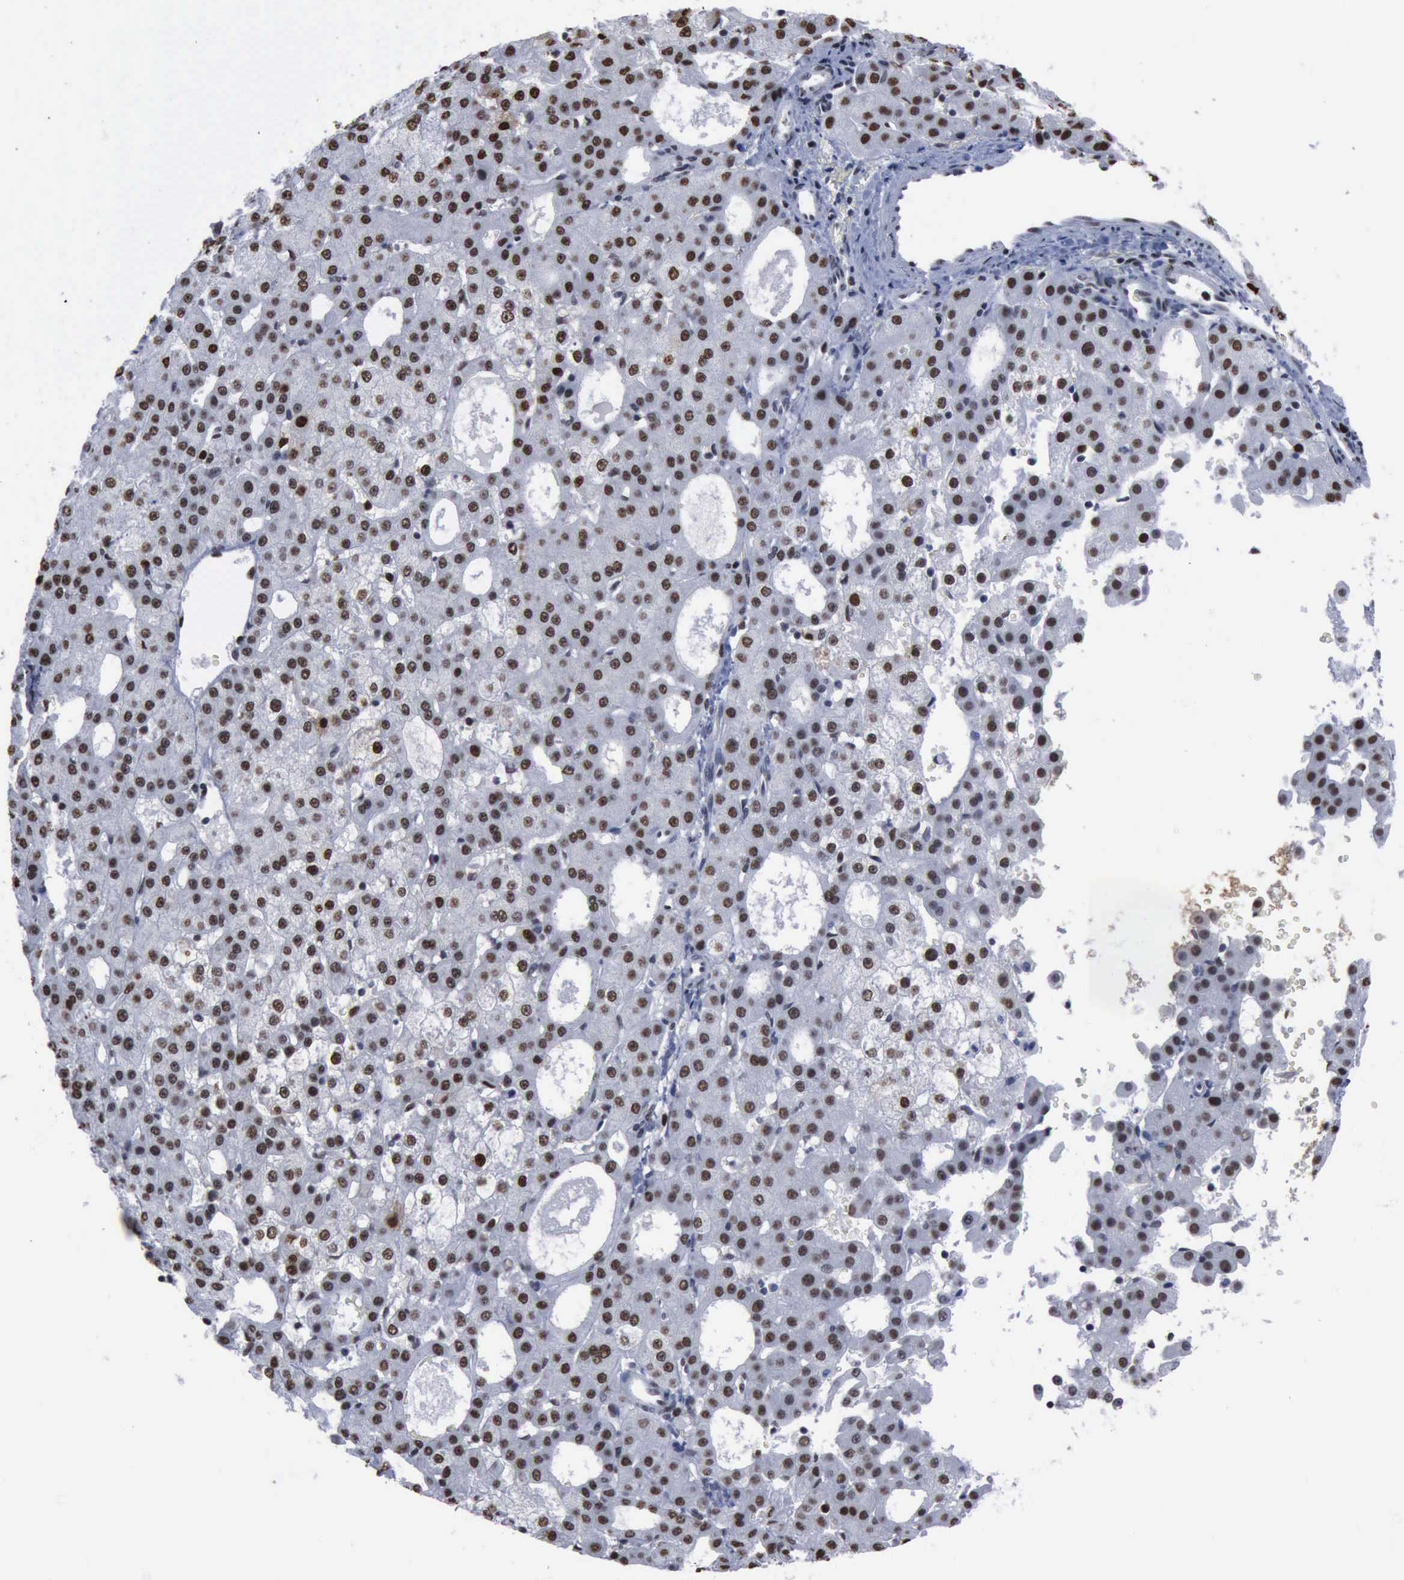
{"staining": {"intensity": "weak", "quantity": "25%-75%", "location": "nuclear"}, "tissue": "liver cancer", "cell_type": "Tumor cells", "image_type": "cancer", "snomed": [{"axis": "morphology", "description": "Carcinoma, Hepatocellular, NOS"}, {"axis": "topography", "description": "Liver"}], "caption": "IHC staining of hepatocellular carcinoma (liver), which displays low levels of weak nuclear positivity in about 25%-75% of tumor cells indicating weak nuclear protein expression. The staining was performed using DAB (brown) for protein detection and nuclei were counterstained in hematoxylin (blue).", "gene": "PCNA", "patient": {"sex": "male", "age": 47}}